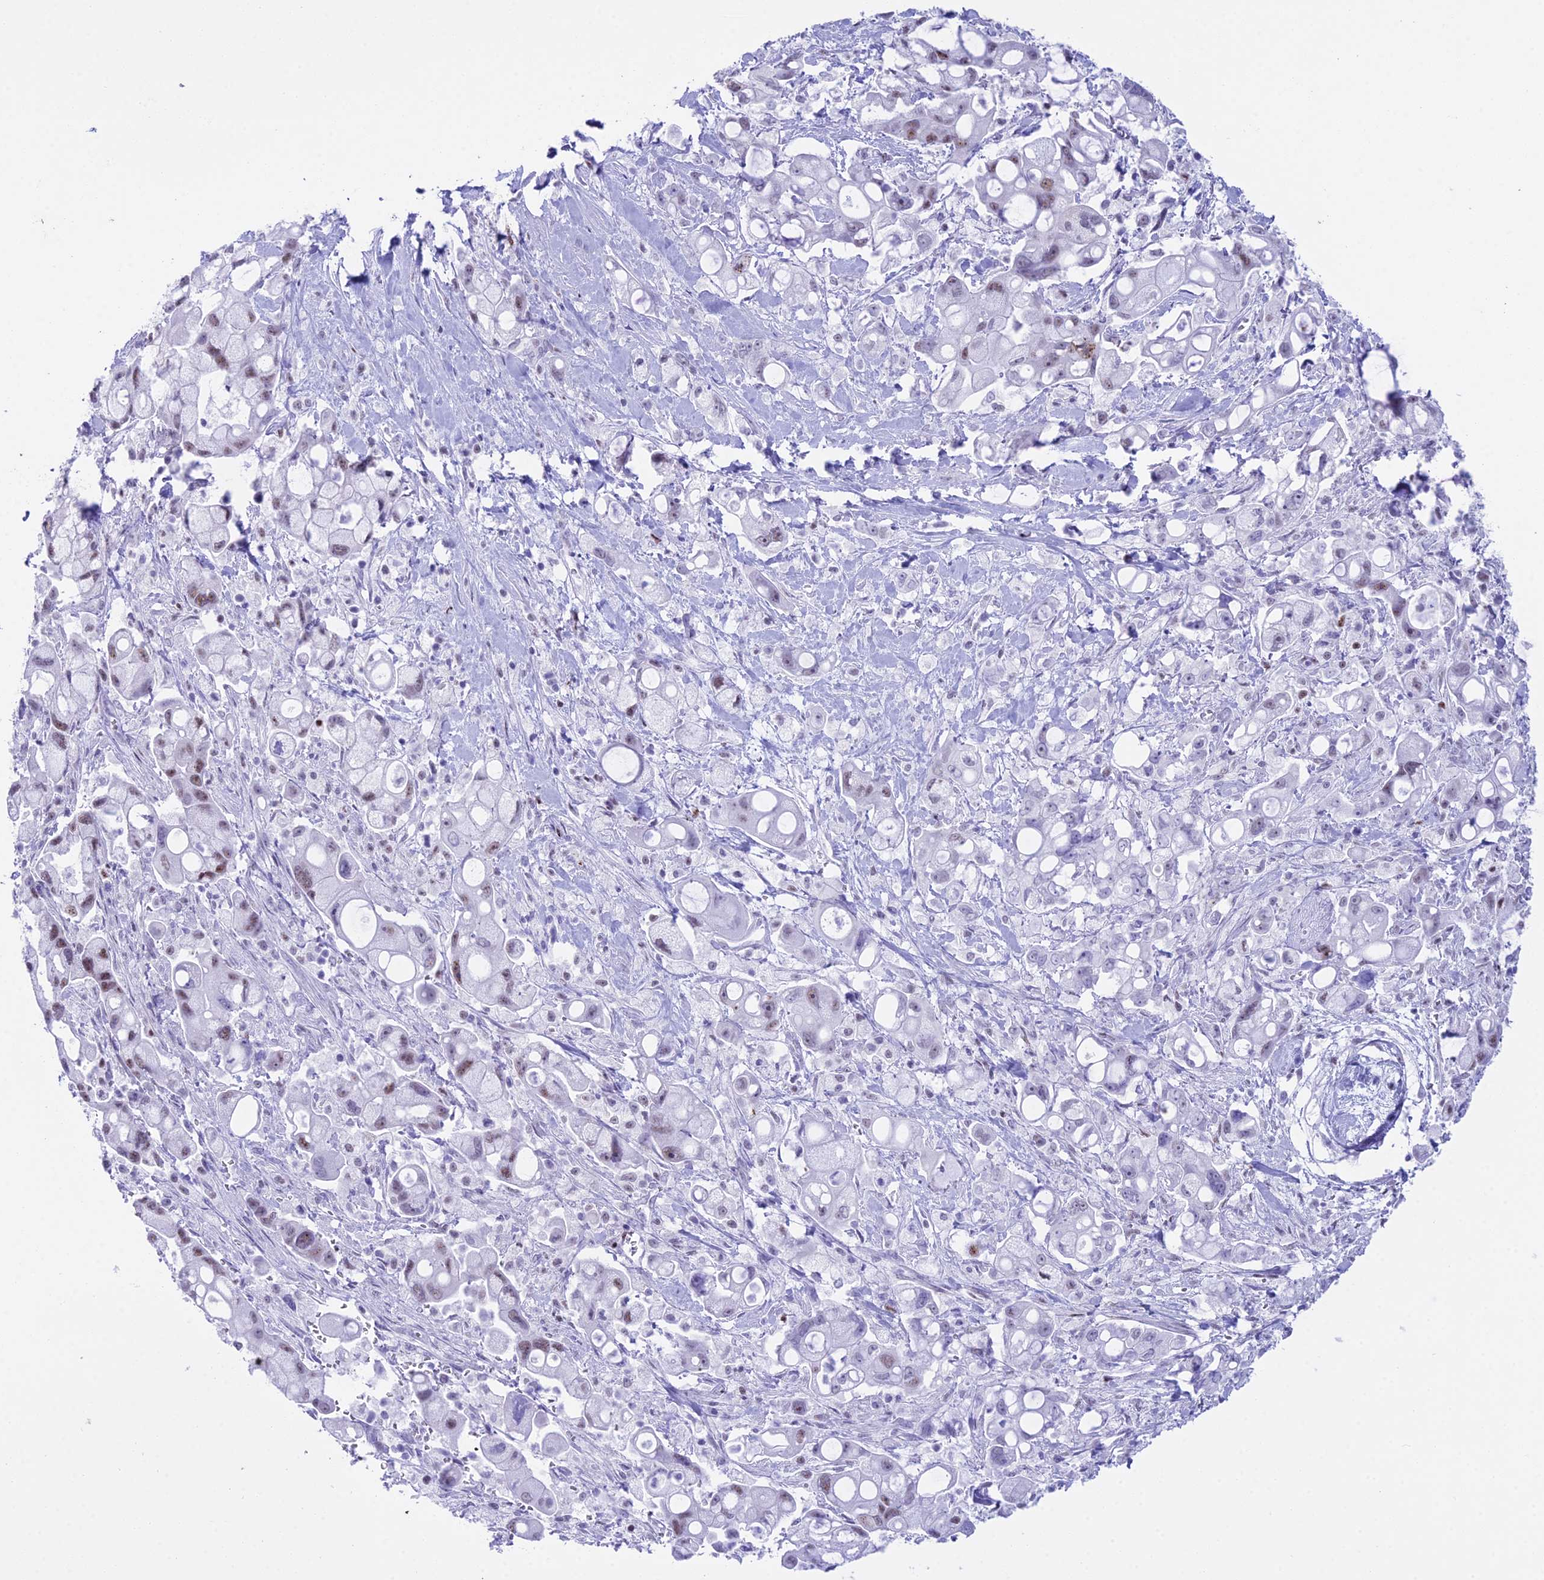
{"staining": {"intensity": "weak", "quantity": "25%-75%", "location": "nuclear"}, "tissue": "pancreatic cancer", "cell_type": "Tumor cells", "image_type": "cancer", "snomed": [{"axis": "morphology", "description": "Adenocarcinoma, NOS"}, {"axis": "topography", "description": "Pancreas"}], "caption": "Immunohistochemical staining of adenocarcinoma (pancreatic) exhibits low levels of weak nuclear protein expression in approximately 25%-75% of tumor cells. (Stains: DAB (3,3'-diaminobenzidine) in brown, nuclei in blue, Microscopy: brightfield microscopy at high magnification).", "gene": "RNPS1", "patient": {"sex": "male", "age": 68}}